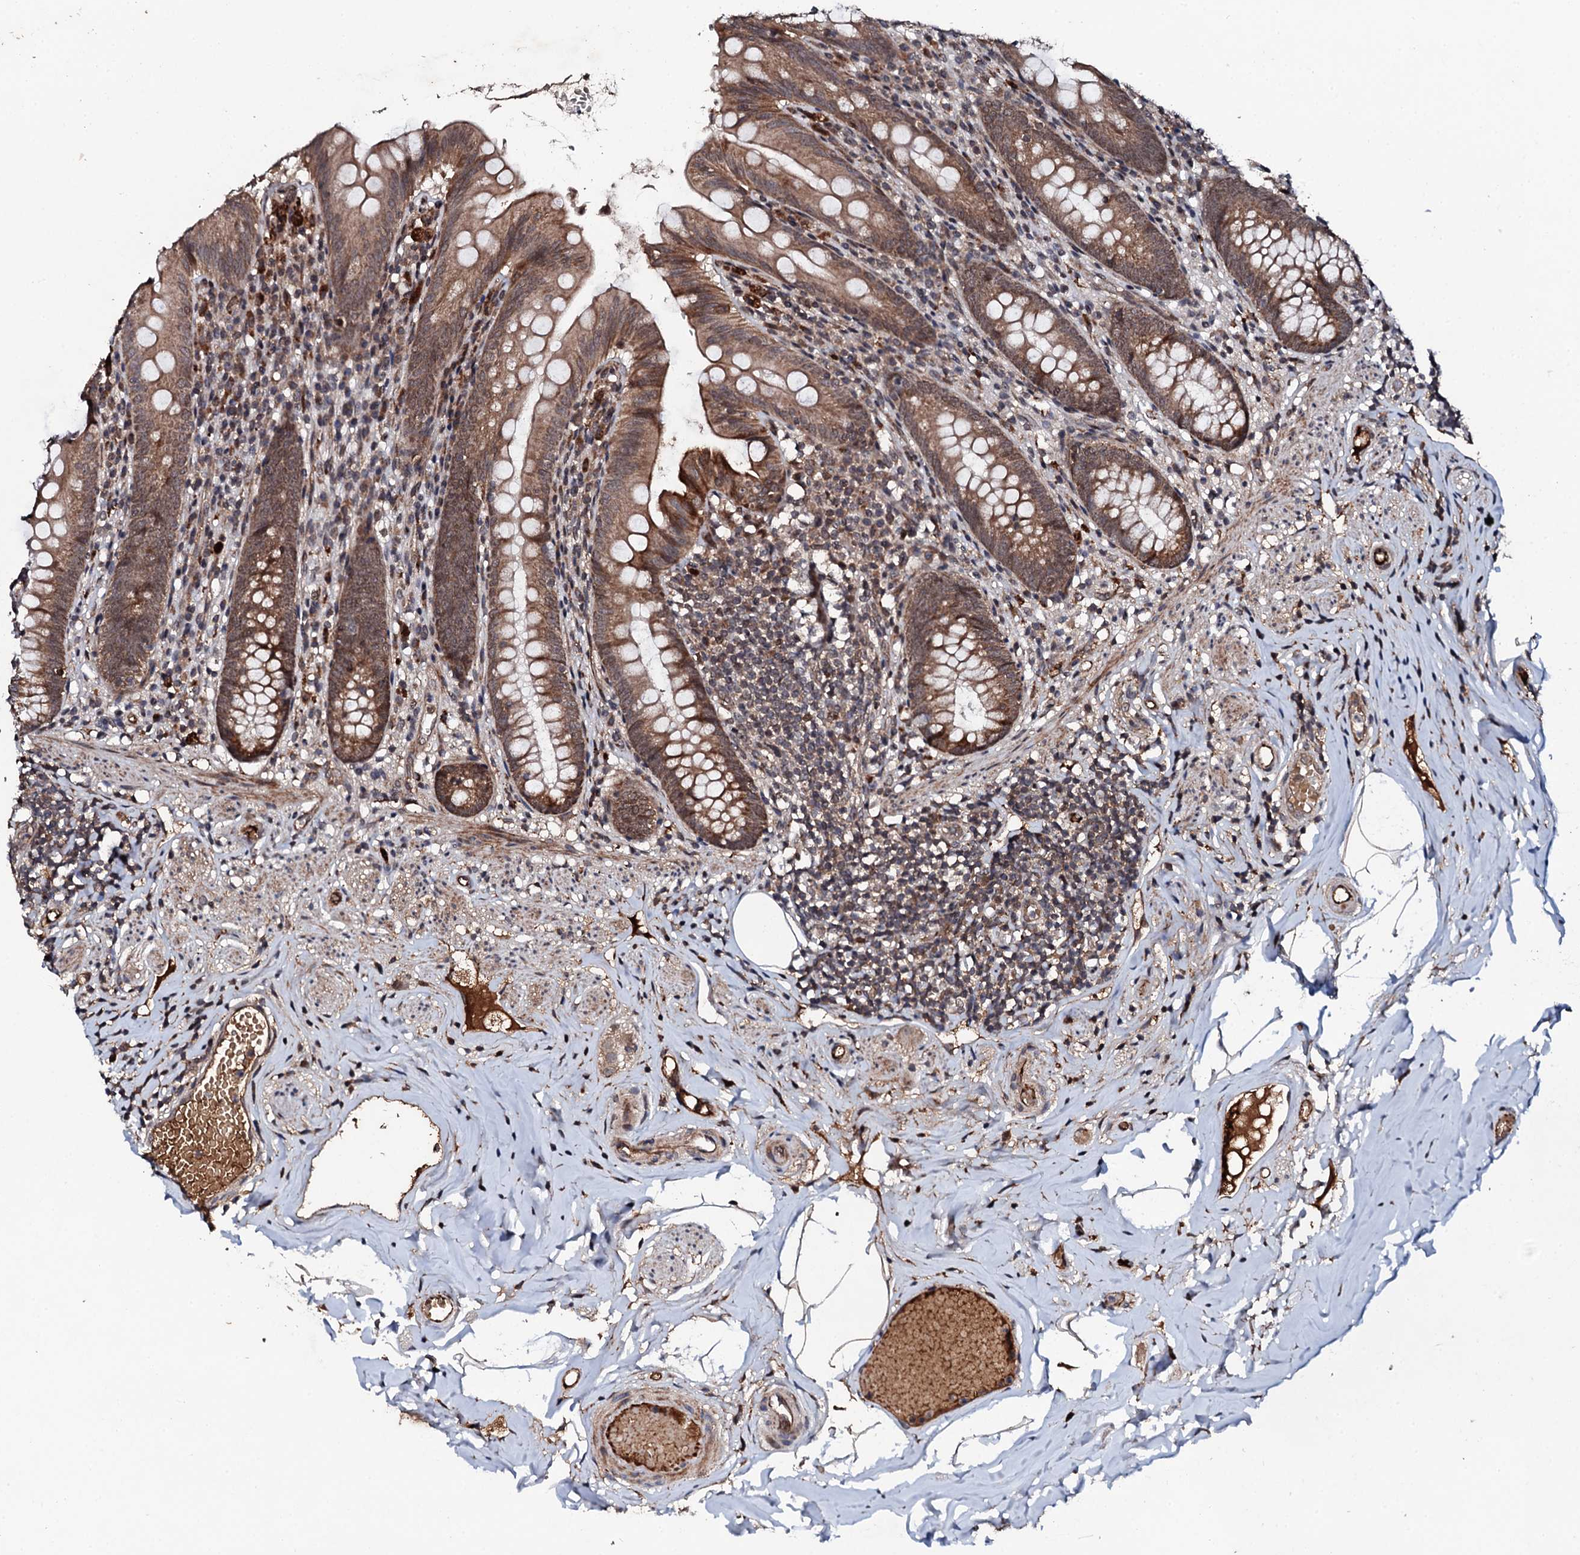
{"staining": {"intensity": "moderate", "quantity": ">75%", "location": "cytoplasmic/membranous"}, "tissue": "appendix", "cell_type": "Glandular cells", "image_type": "normal", "snomed": [{"axis": "morphology", "description": "Normal tissue, NOS"}, {"axis": "topography", "description": "Appendix"}], "caption": "Glandular cells exhibit moderate cytoplasmic/membranous positivity in approximately >75% of cells in benign appendix. The staining is performed using DAB brown chromogen to label protein expression. The nuclei are counter-stained blue using hematoxylin.", "gene": "FAM111A", "patient": {"sex": "male", "age": 55}}